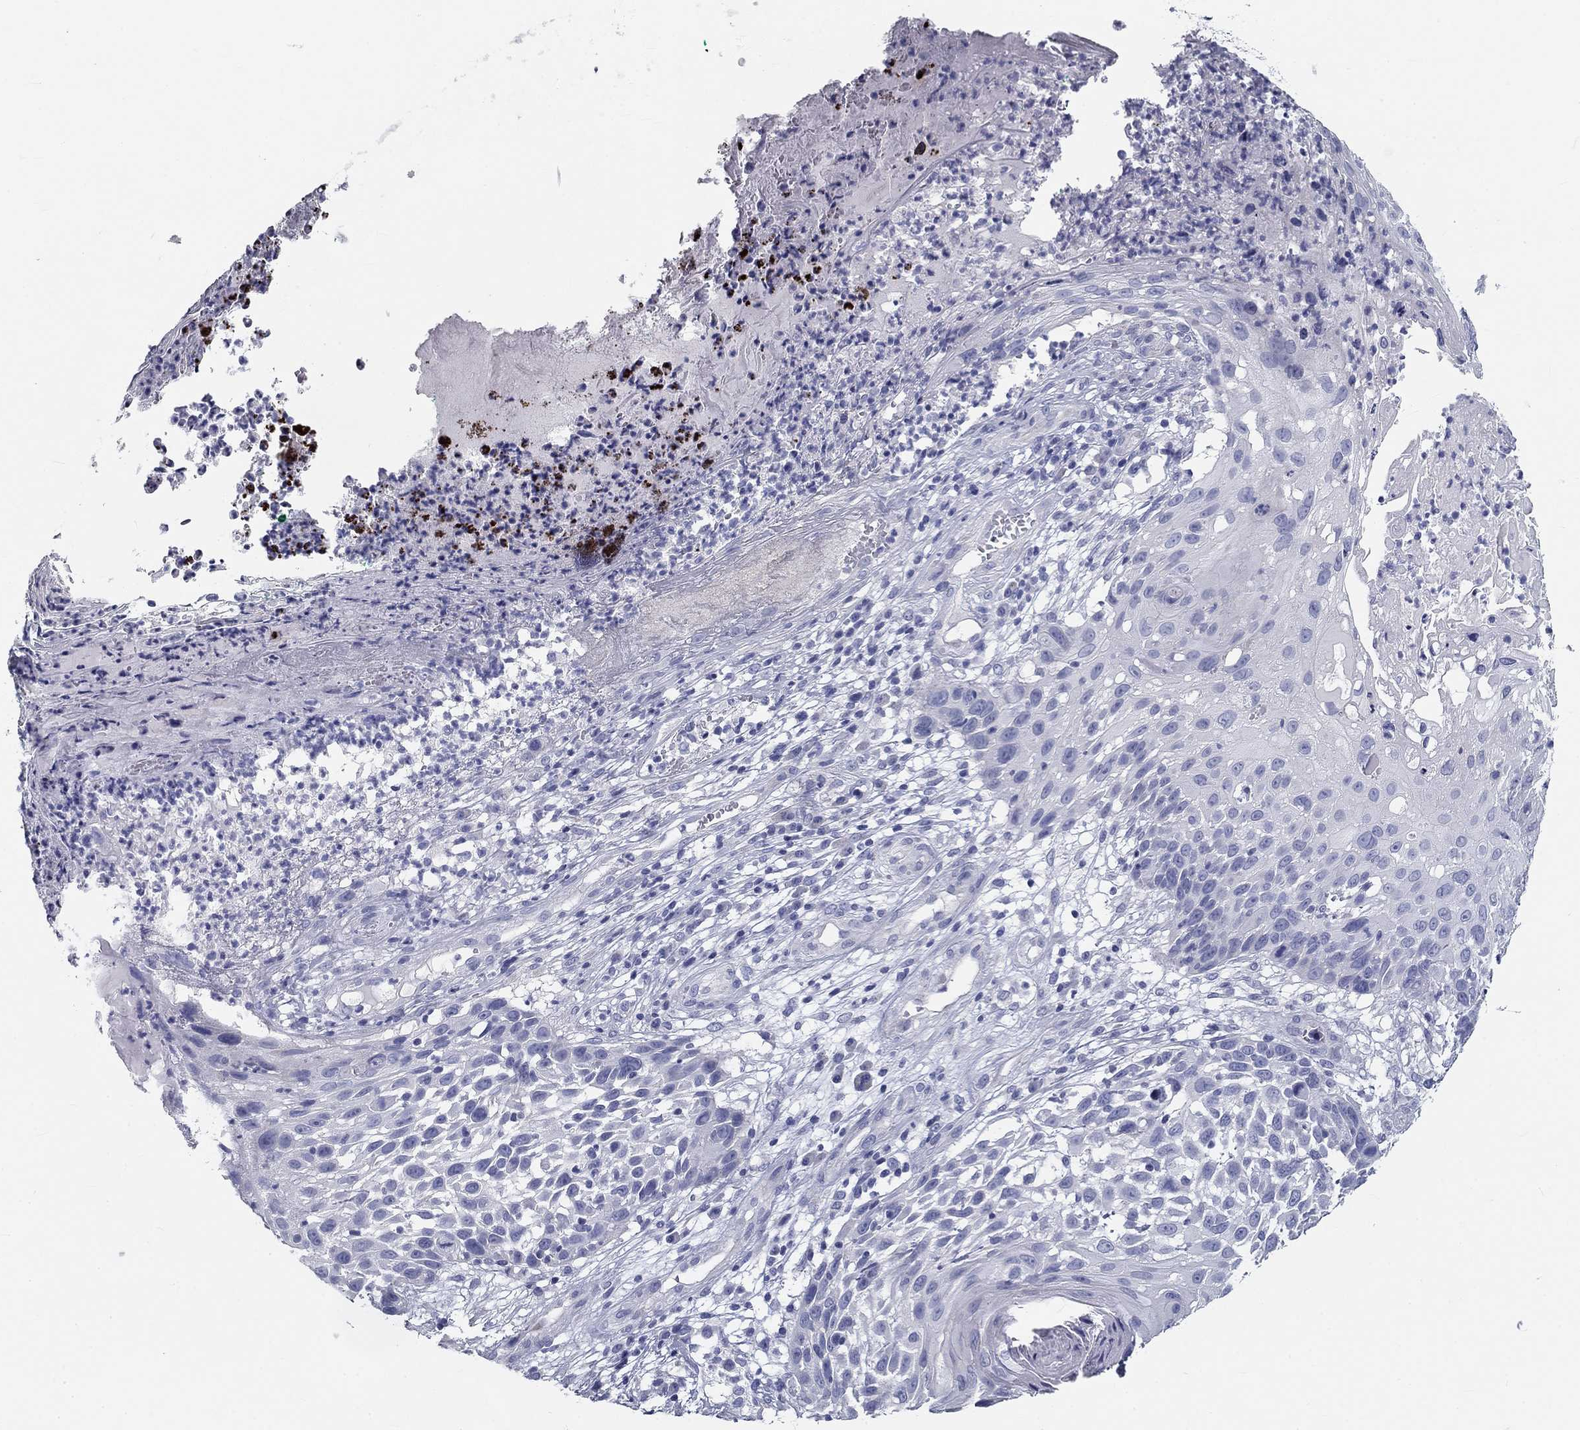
{"staining": {"intensity": "negative", "quantity": "none", "location": "none"}, "tissue": "skin cancer", "cell_type": "Tumor cells", "image_type": "cancer", "snomed": [{"axis": "morphology", "description": "Squamous cell carcinoma, NOS"}, {"axis": "topography", "description": "Skin"}], "caption": "This is an IHC photomicrograph of squamous cell carcinoma (skin). There is no expression in tumor cells.", "gene": "GALNTL5", "patient": {"sex": "male", "age": 92}}